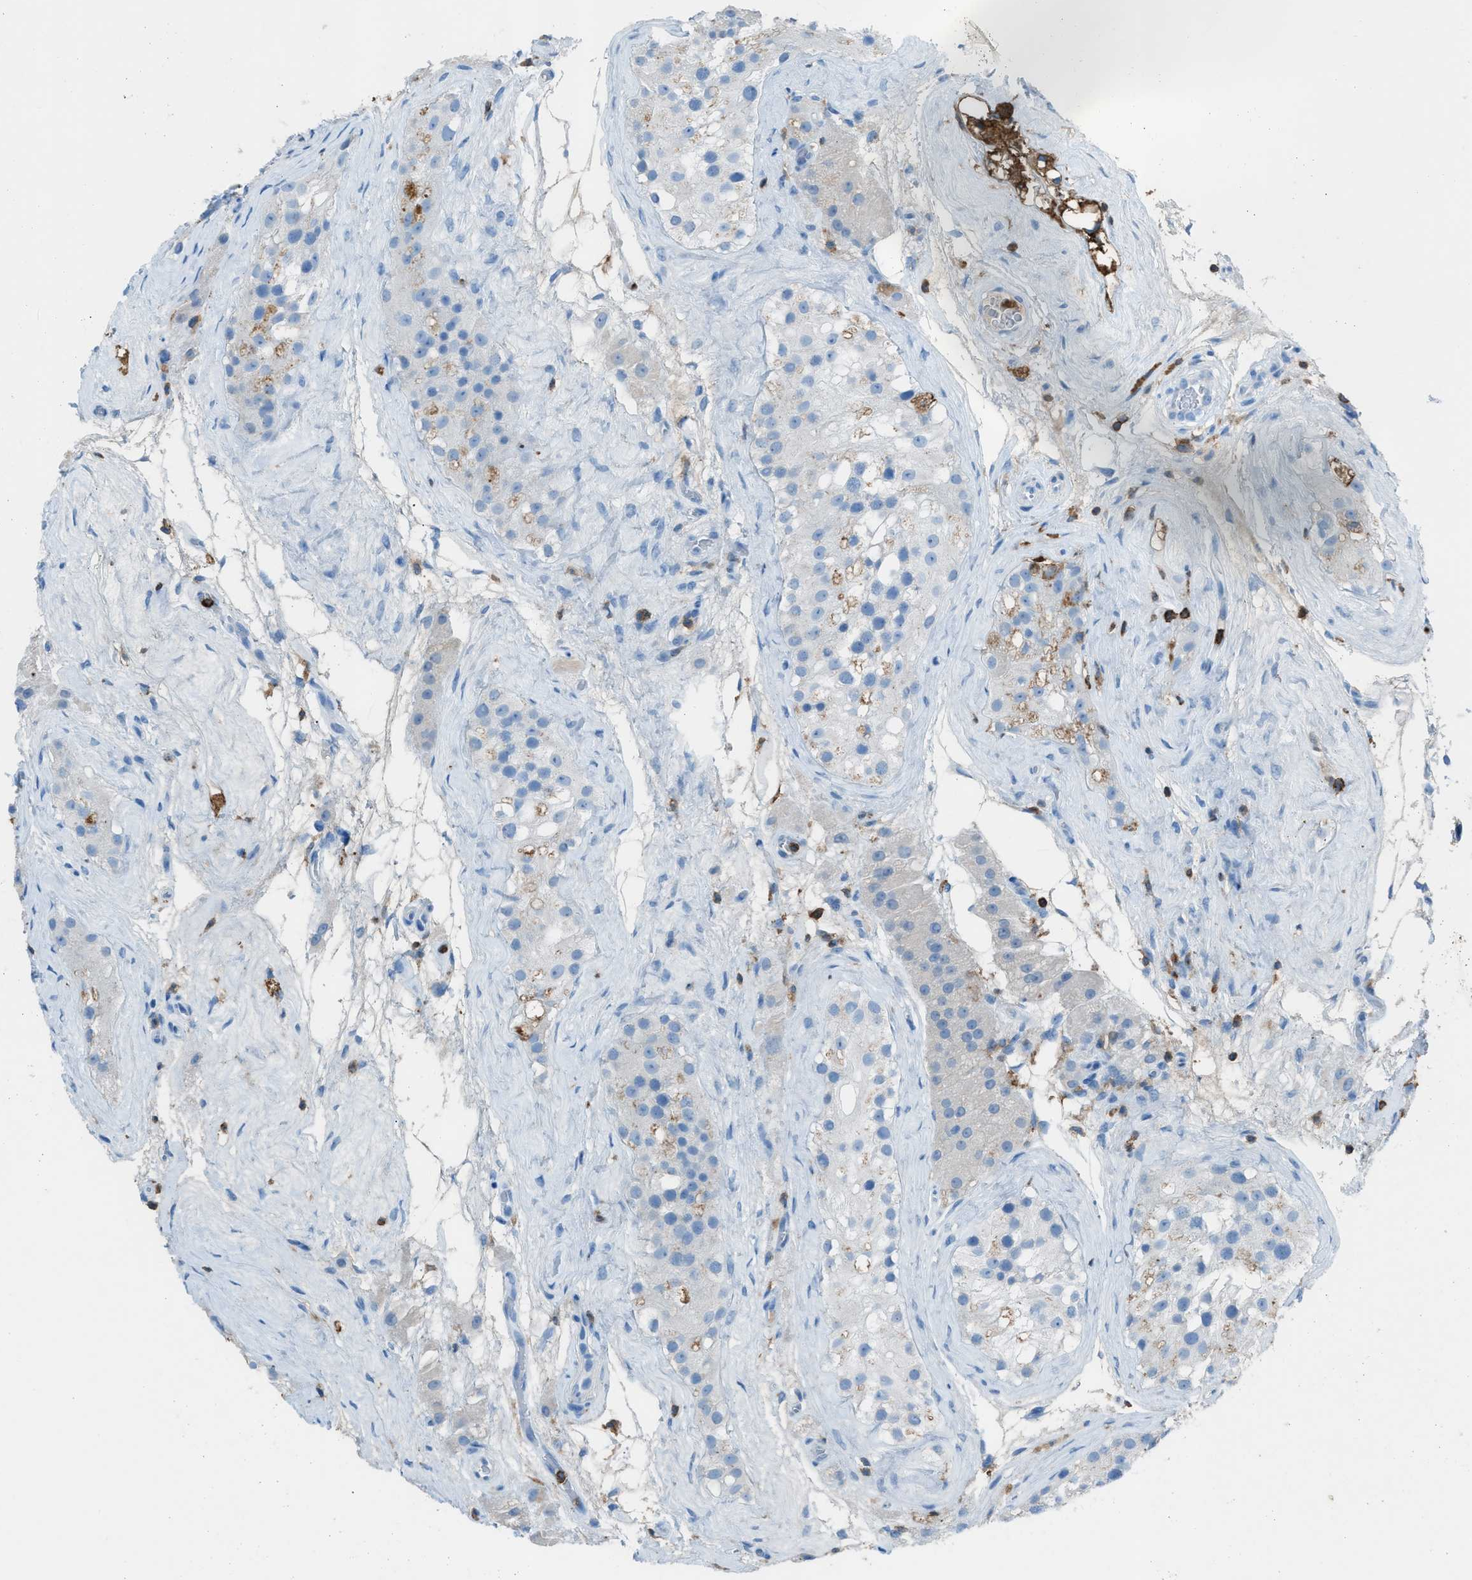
{"staining": {"intensity": "negative", "quantity": "none", "location": "none"}, "tissue": "testis", "cell_type": "Cells in seminiferous ducts", "image_type": "normal", "snomed": [{"axis": "morphology", "description": "Normal tissue, NOS"}, {"axis": "morphology", "description": "Seminoma, NOS"}, {"axis": "topography", "description": "Testis"}], "caption": "DAB immunohistochemical staining of unremarkable testis demonstrates no significant expression in cells in seminiferous ducts. (DAB (3,3'-diaminobenzidine) immunohistochemistry (IHC), high magnification).", "gene": "ITGB2", "patient": {"sex": "male", "age": 71}}